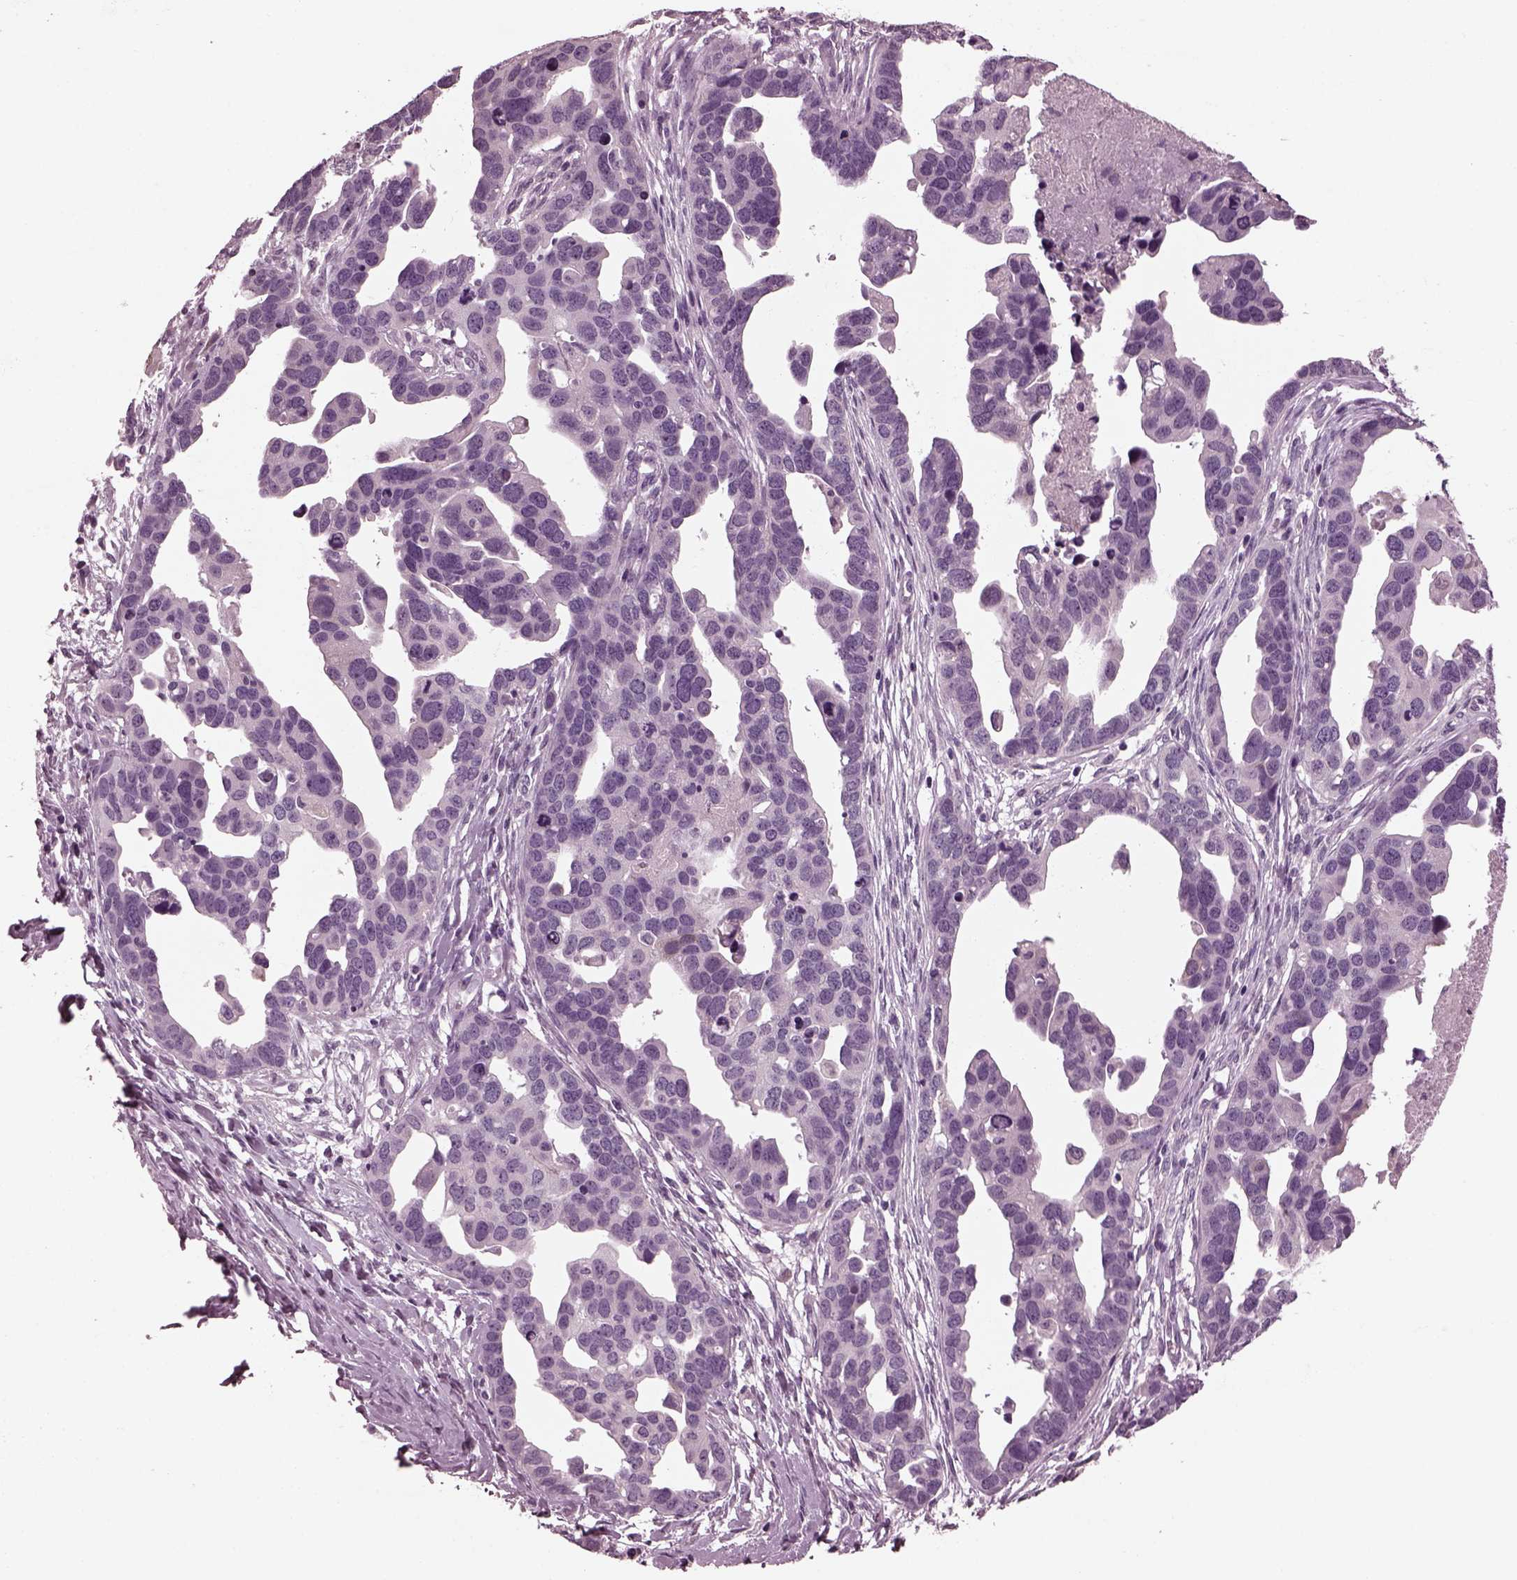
{"staining": {"intensity": "negative", "quantity": "none", "location": "none"}, "tissue": "ovarian cancer", "cell_type": "Tumor cells", "image_type": "cancer", "snomed": [{"axis": "morphology", "description": "Cystadenocarcinoma, serous, NOS"}, {"axis": "topography", "description": "Ovary"}], "caption": "IHC image of human serous cystadenocarcinoma (ovarian) stained for a protein (brown), which demonstrates no expression in tumor cells.", "gene": "MIB2", "patient": {"sex": "female", "age": 54}}